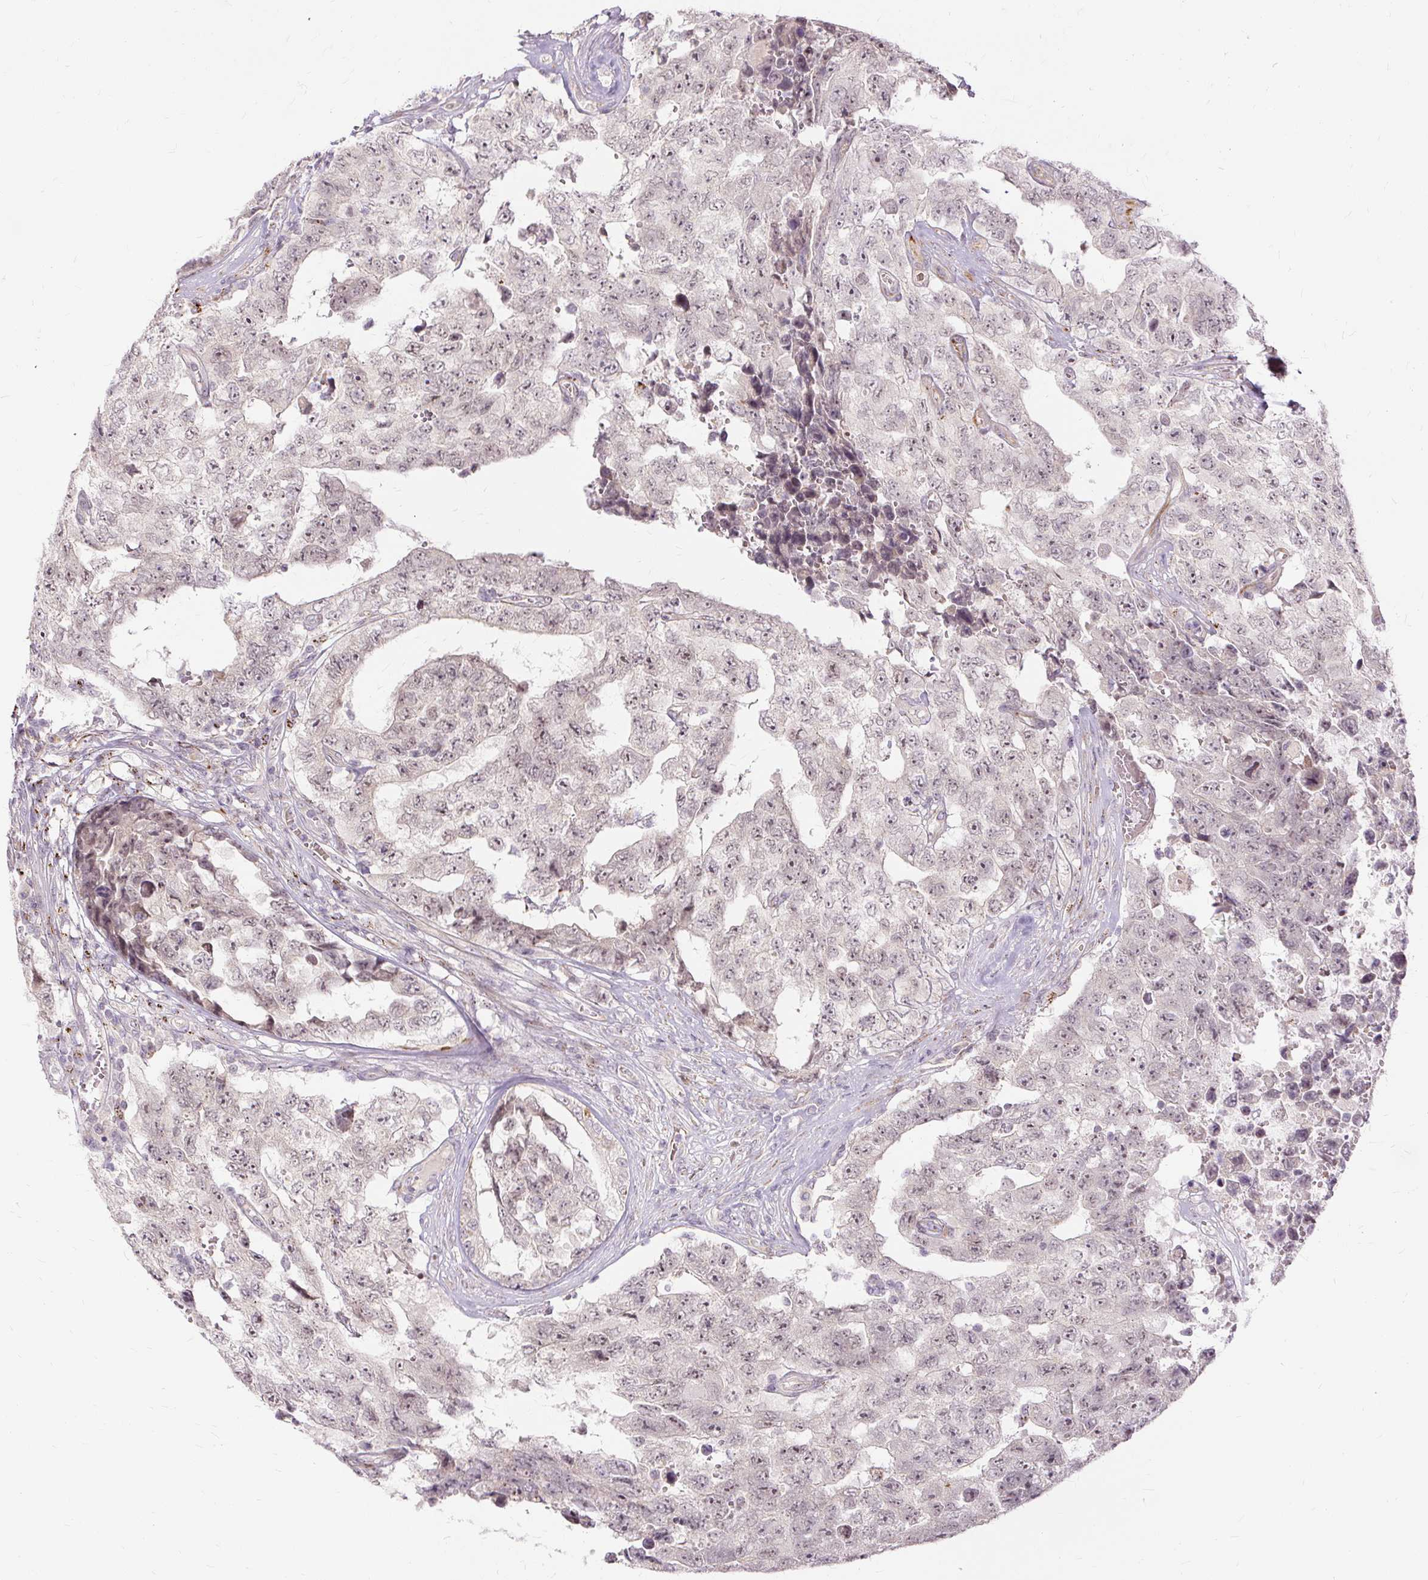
{"staining": {"intensity": "weak", "quantity": ">75%", "location": "nuclear"}, "tissue": "testis cancer", "cell_type": "Tumor cells", "image_type": "cancer", "snomed": [{"axis": "morphology", "description": "Normal tissue, NOS"}, {"axis": "morphology", "description": "Carcinoma, Embryonal, NOS"}, {"axis": "topography", "description": "Testis"}, {"axis": "topography", "description": "Epididymis"}], "caption": "Immunohistochemical staining of testis embryonal carcinoma shows low levels of weak nuclear positivity in approximately >75% of tumor cells.", "gene": "MMACHC", "patient": {"sex": "male", "age": 25}}